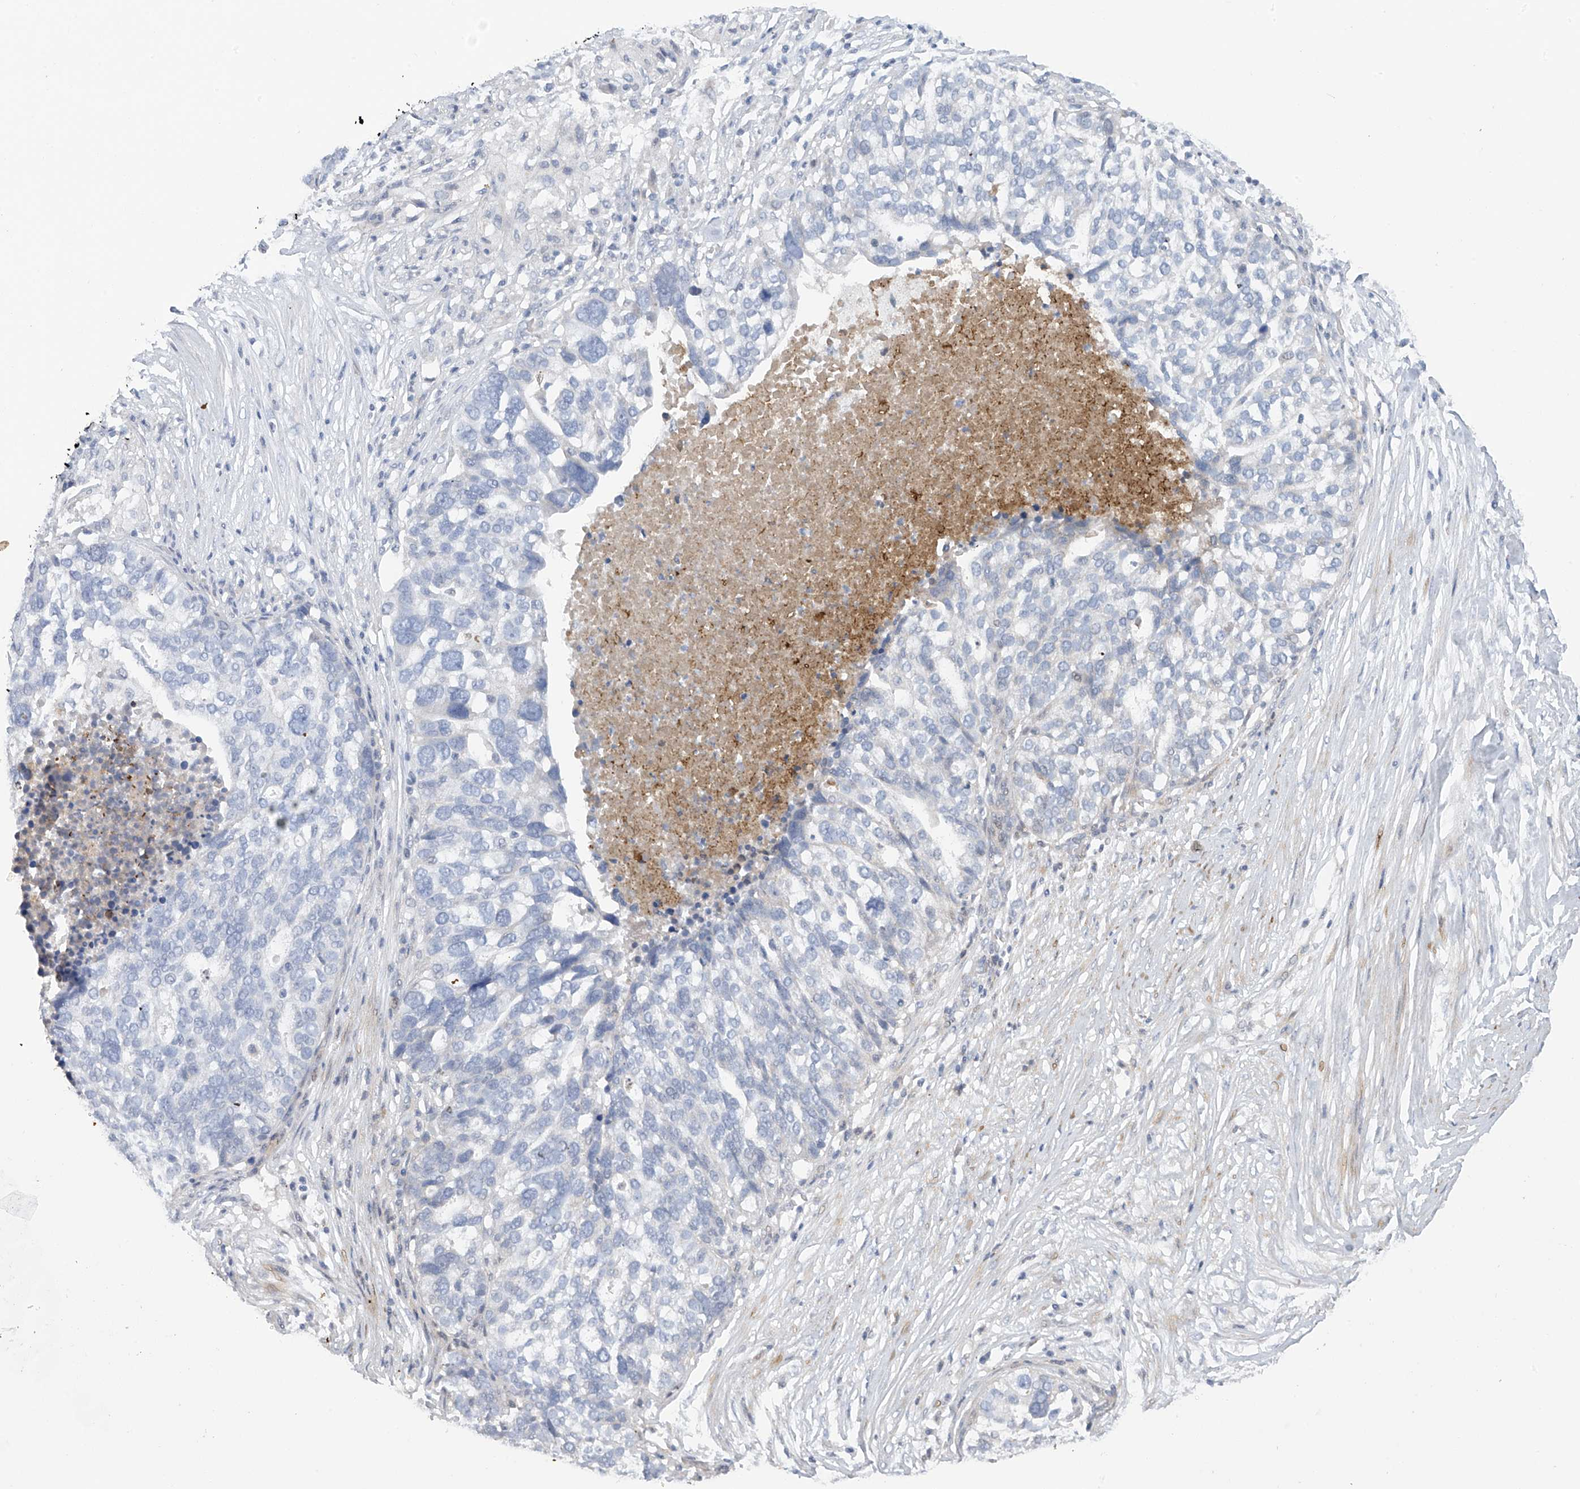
{"staining": {"intensity": "negative", "quantity": "none", "location": "none"}, "tissue": "ovarian cancer", "cell_type": "Tumor cells", "image_type": "cancer", "snomed": [{"axis": "morphology", "description": "Cystadenocarcinoma, serous, NOS"}, {"axis": "topography", "description": "Ovary"}], "caption": "Immunohistochemistry (IHC) histopathology image of neoplastic tissue: human ovarian cancer (serous cystadenocarcinoma) stained with DAB (3,3'-diaminobenzidine) demonstrates no significant protein expression in tumor cells.", "gene": "SLCO4A1", "patient": {"sex": "female", "age": 59}}